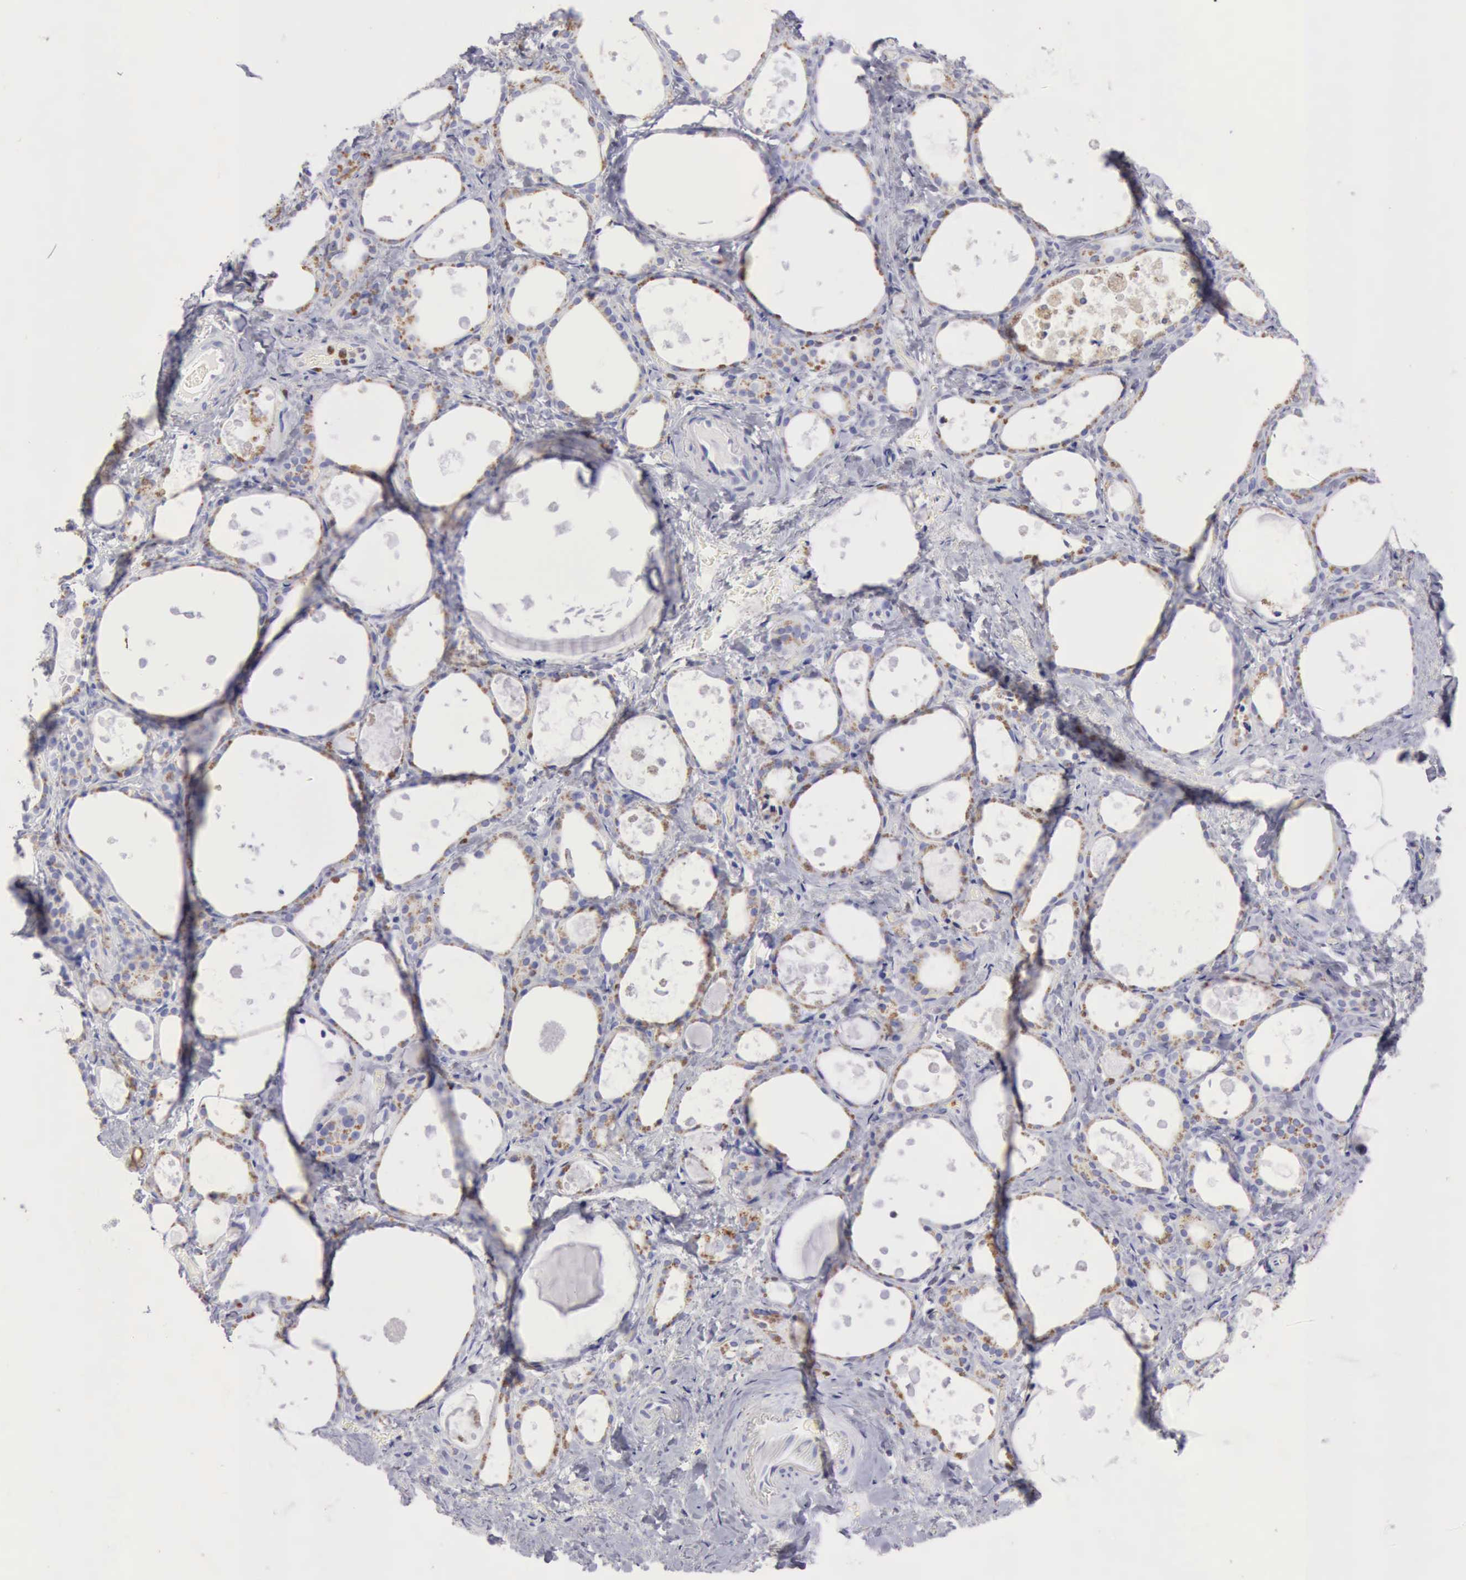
{"staining": {"intensity": "moderate", "quantity": "25%-75%", "location": "cytoplasmic/membranous"}, "tissue": "thyroid gland", "cell_type": "Glandular cells", "image_type": "normal", "snomed": [{"axis": "morphology", "description": "Normal tissue, NOS"}, {"axis": "topography", "description": "Thyroid gland"}], "caption": "This is a photomicrograph of IHC staining of unremarkable thyroid gland, which shows moderate staining in the cytoplasmic/membranous of glandular cells.", "gene": "CTSS", "patient": {"sex": "female", "age": 75}}